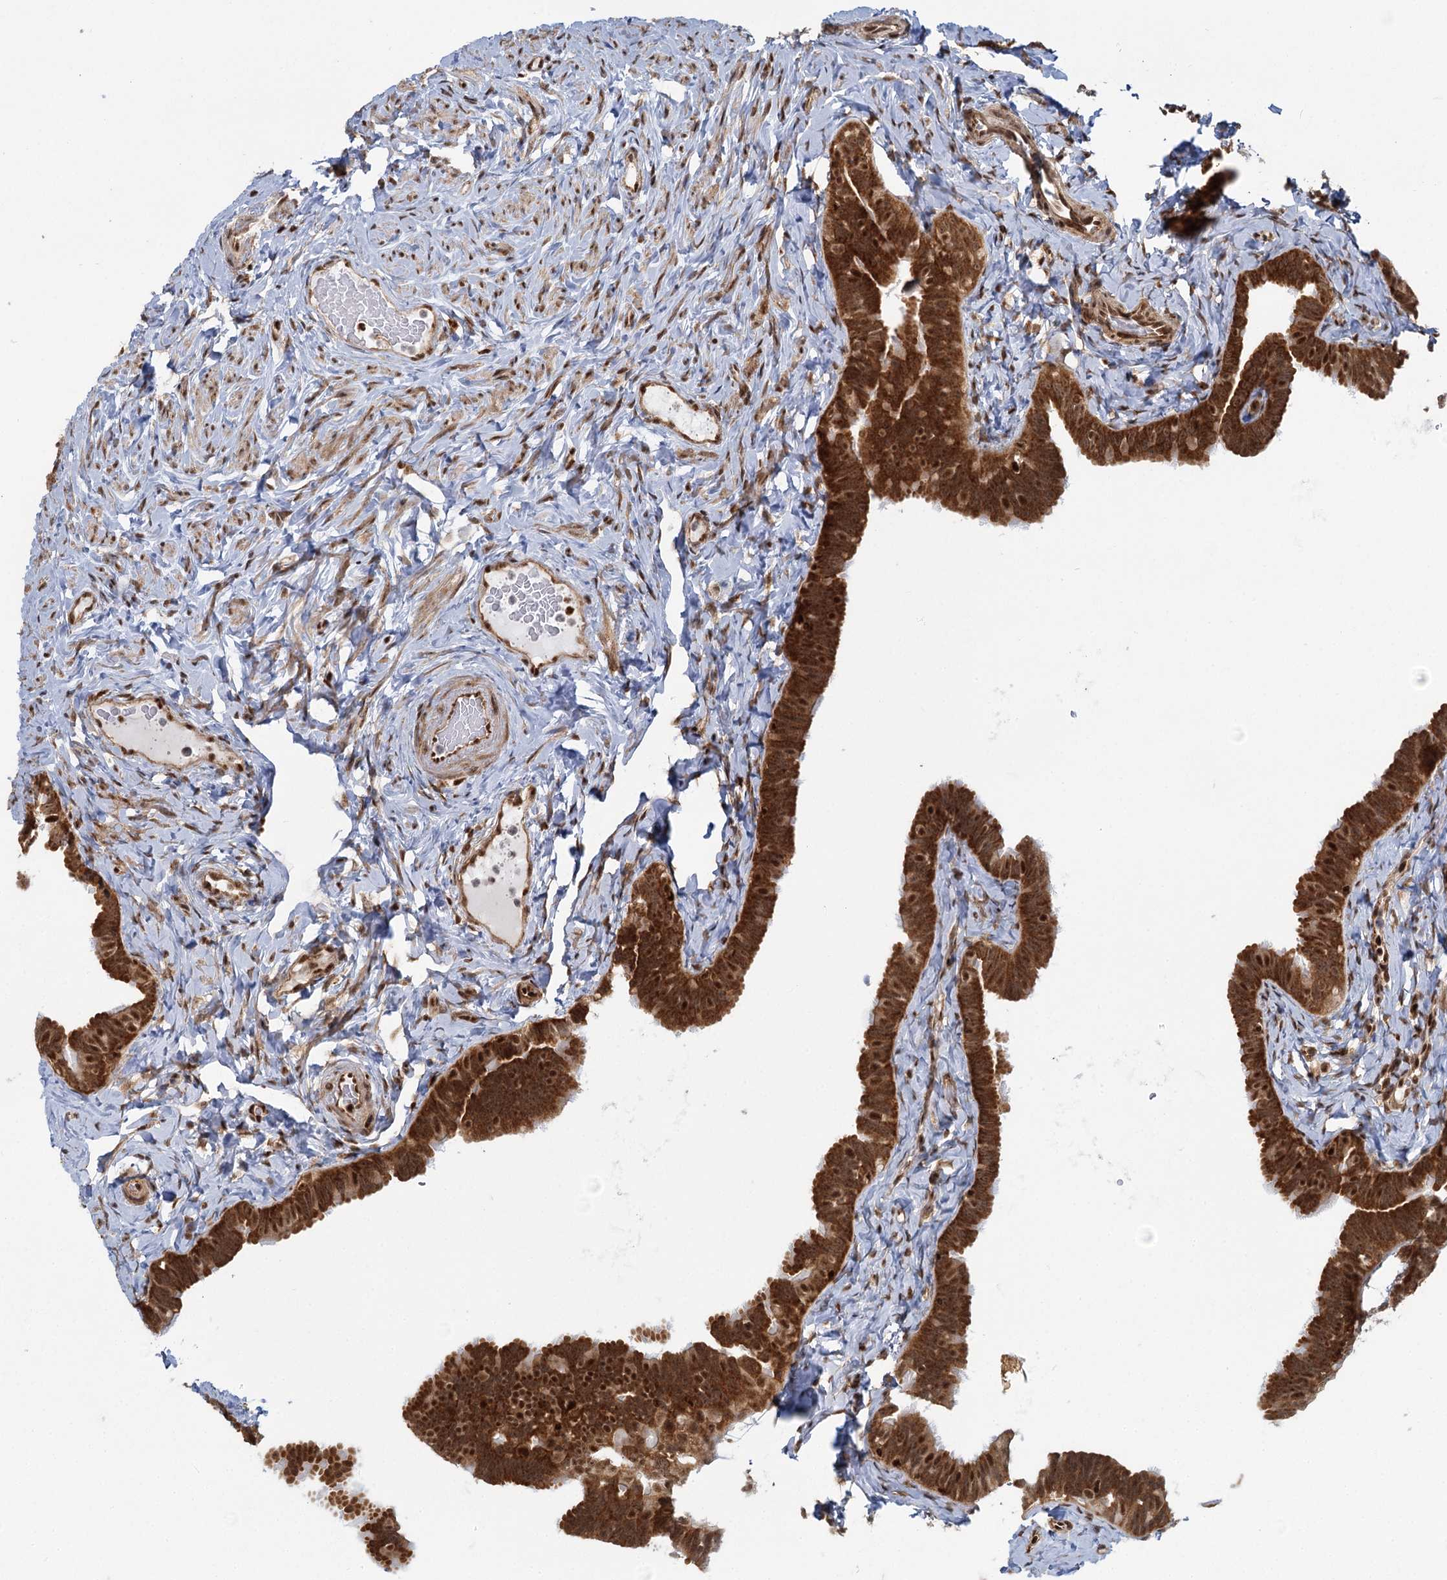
{"staining": {"intensity": "strong", "quantity": ">75%", "location": "cytoplasmic/membranous,nuclear"}, "tissue": "fallopian tube", "cell_type": "Glandular cells", "image_type": "normal", "snomed": [{"axis": "morphology", "description": "Normal tissue, NOS"}, {"axis": "topography", "description": "Fallopian tube"}], "caption": "Immunohistochemistry of benign fallopian tube demonstrates high levels of strong cytoplasmic/membranous,nuclear staining in approximately >75% of glandular cells. Immunohistochemistry (ihc) stains the protein in brown and the nuclei are stained blue.", "gene": "GPATCH11", "patient": {"sex": "female", "age": 65}}